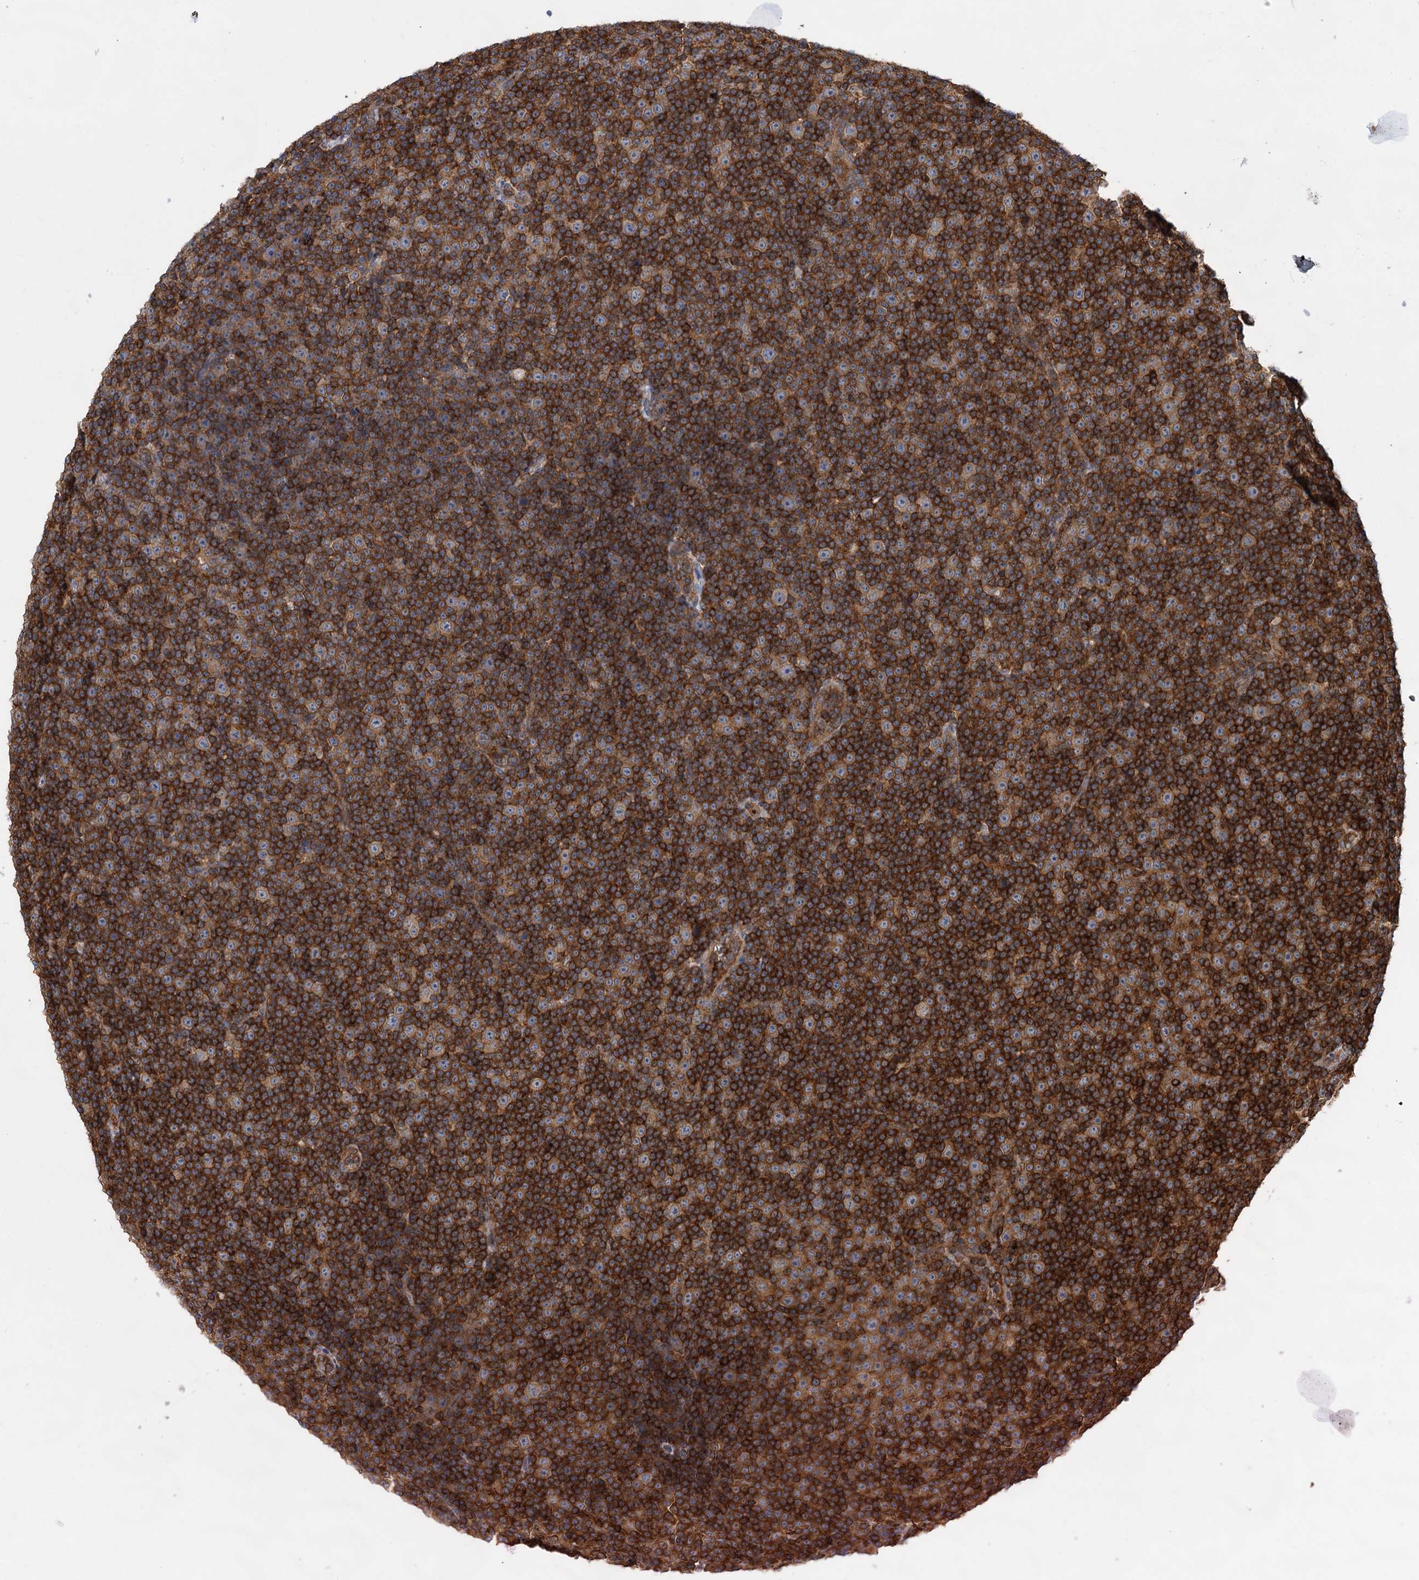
{"staining": {"intensity": "strong", "quantity": ">75%", "location": "cytoplasmic/membranous"}, "tissue": "lymphoma", "cell_type": "Tumor cells", "image_type": "cancer", "snomed": [{"axis": "morphology", "description": "Malignant lymphoma, non-Hodgkin's type, Low grade"}, {"axis": "topography", "description": "Lymph node"}], "caption": "About >75% of tumor cells in human low-grade malignant lymphoma, non-Hodgkin's type show strong cytoplasmic/membranous protein positivity as visualized by brown immunohistochemical staining.", "gene": "PACS1", "patient": {"sex": "female", "age": 67}}